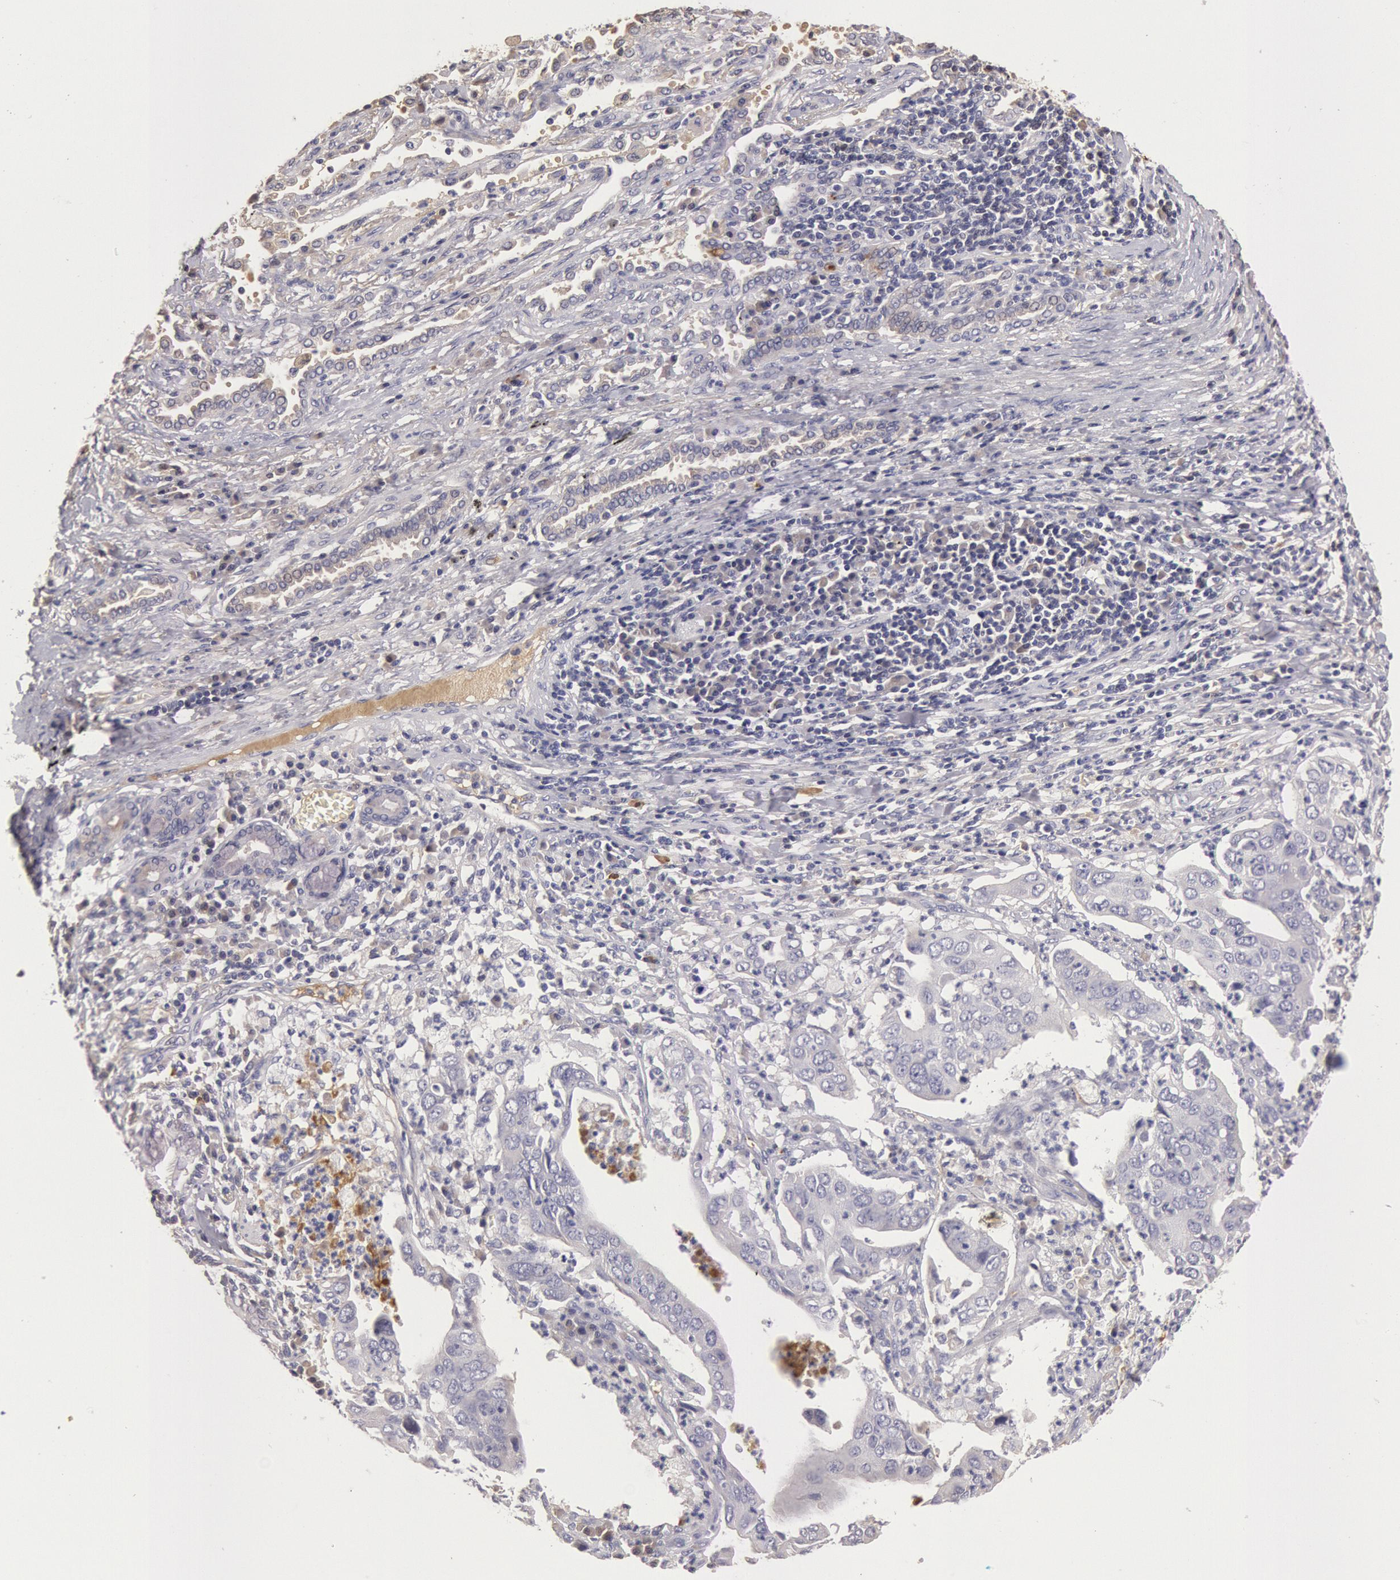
{"staining": {"intensity": "negative", "quantity": "none", "location": "none"}, "tissue": "lung cancer", "cell_type": "Tumor cells", "image_type": "cancer", "snomed": [{"axis": "morphology", "description": "Adenocarcinoma, NOS"}, {"axis": "topography", "description": "Lung"}], "caption": "Immunohistochemistry (IHC) of human lung adenocarcinoma demonstrates no positivity in tumor cells. The staining is performed using DAB brown chromogen with nuclei counter-stained in using hematoxylin.", "gene": "C1R", "patient": {"sex": "male", "age": 48}}